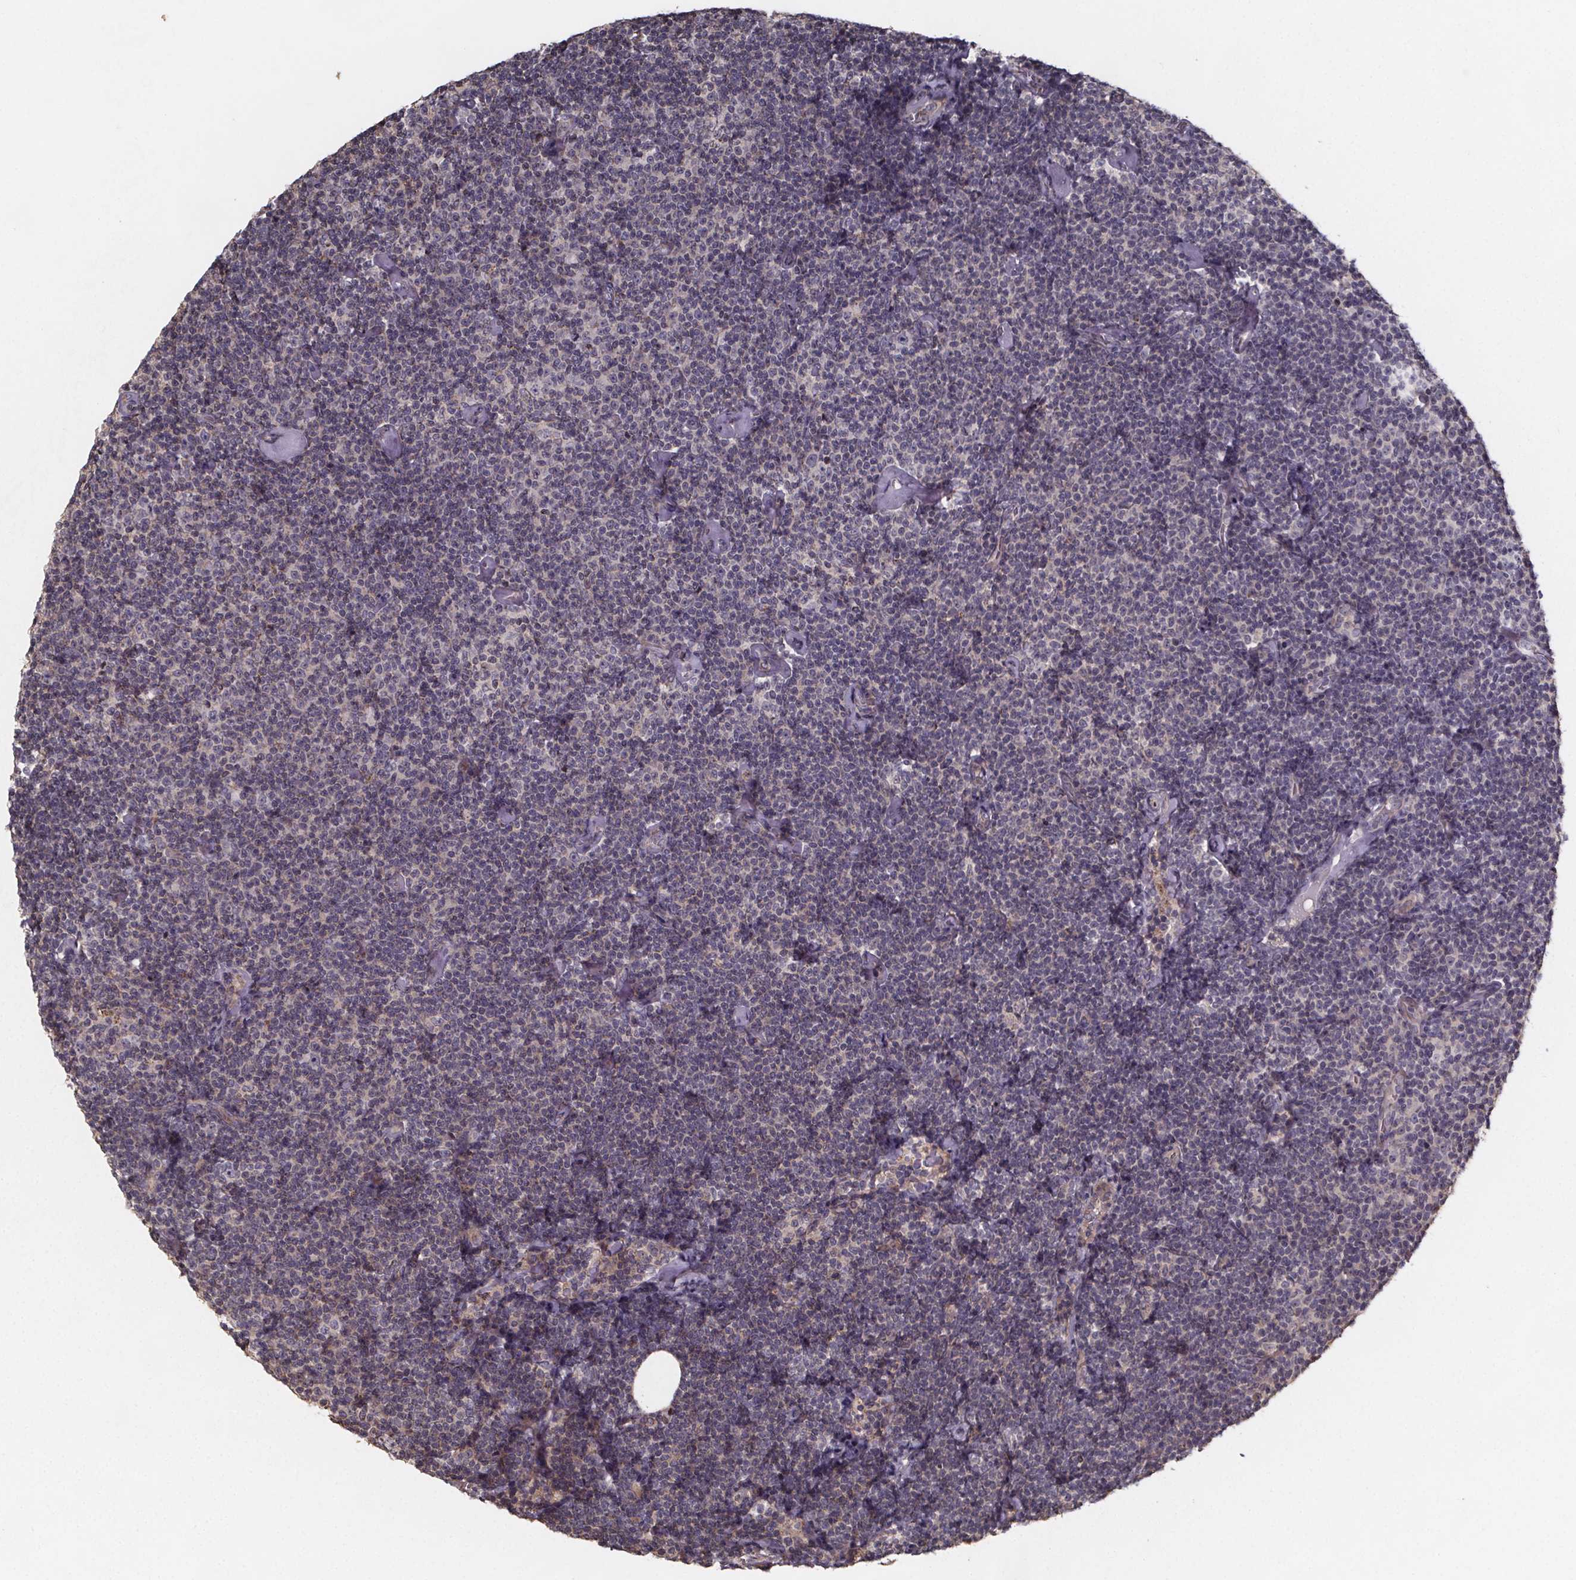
{"staining": {"intensity": "negative", "quantity": "none", "location": "none"}, "tissue": "lymphoma", "cell_type": "Tumor cells", "image_type": "cancer", "snomed": [{"axis": "morphology", "description": "Malignant lymphoma, non-Hodgkin's type, Low grade"}, {"axis": "topography", "description": "Lymph node"}], "caption": "A high-resolution photomicrograph shows immunohistochemistry (IHC) staining of lymphoma, which displays no significant positivity in tumor cells.", "gene": "ZNF879", "patient": {"sex": "male", "age": 81}}